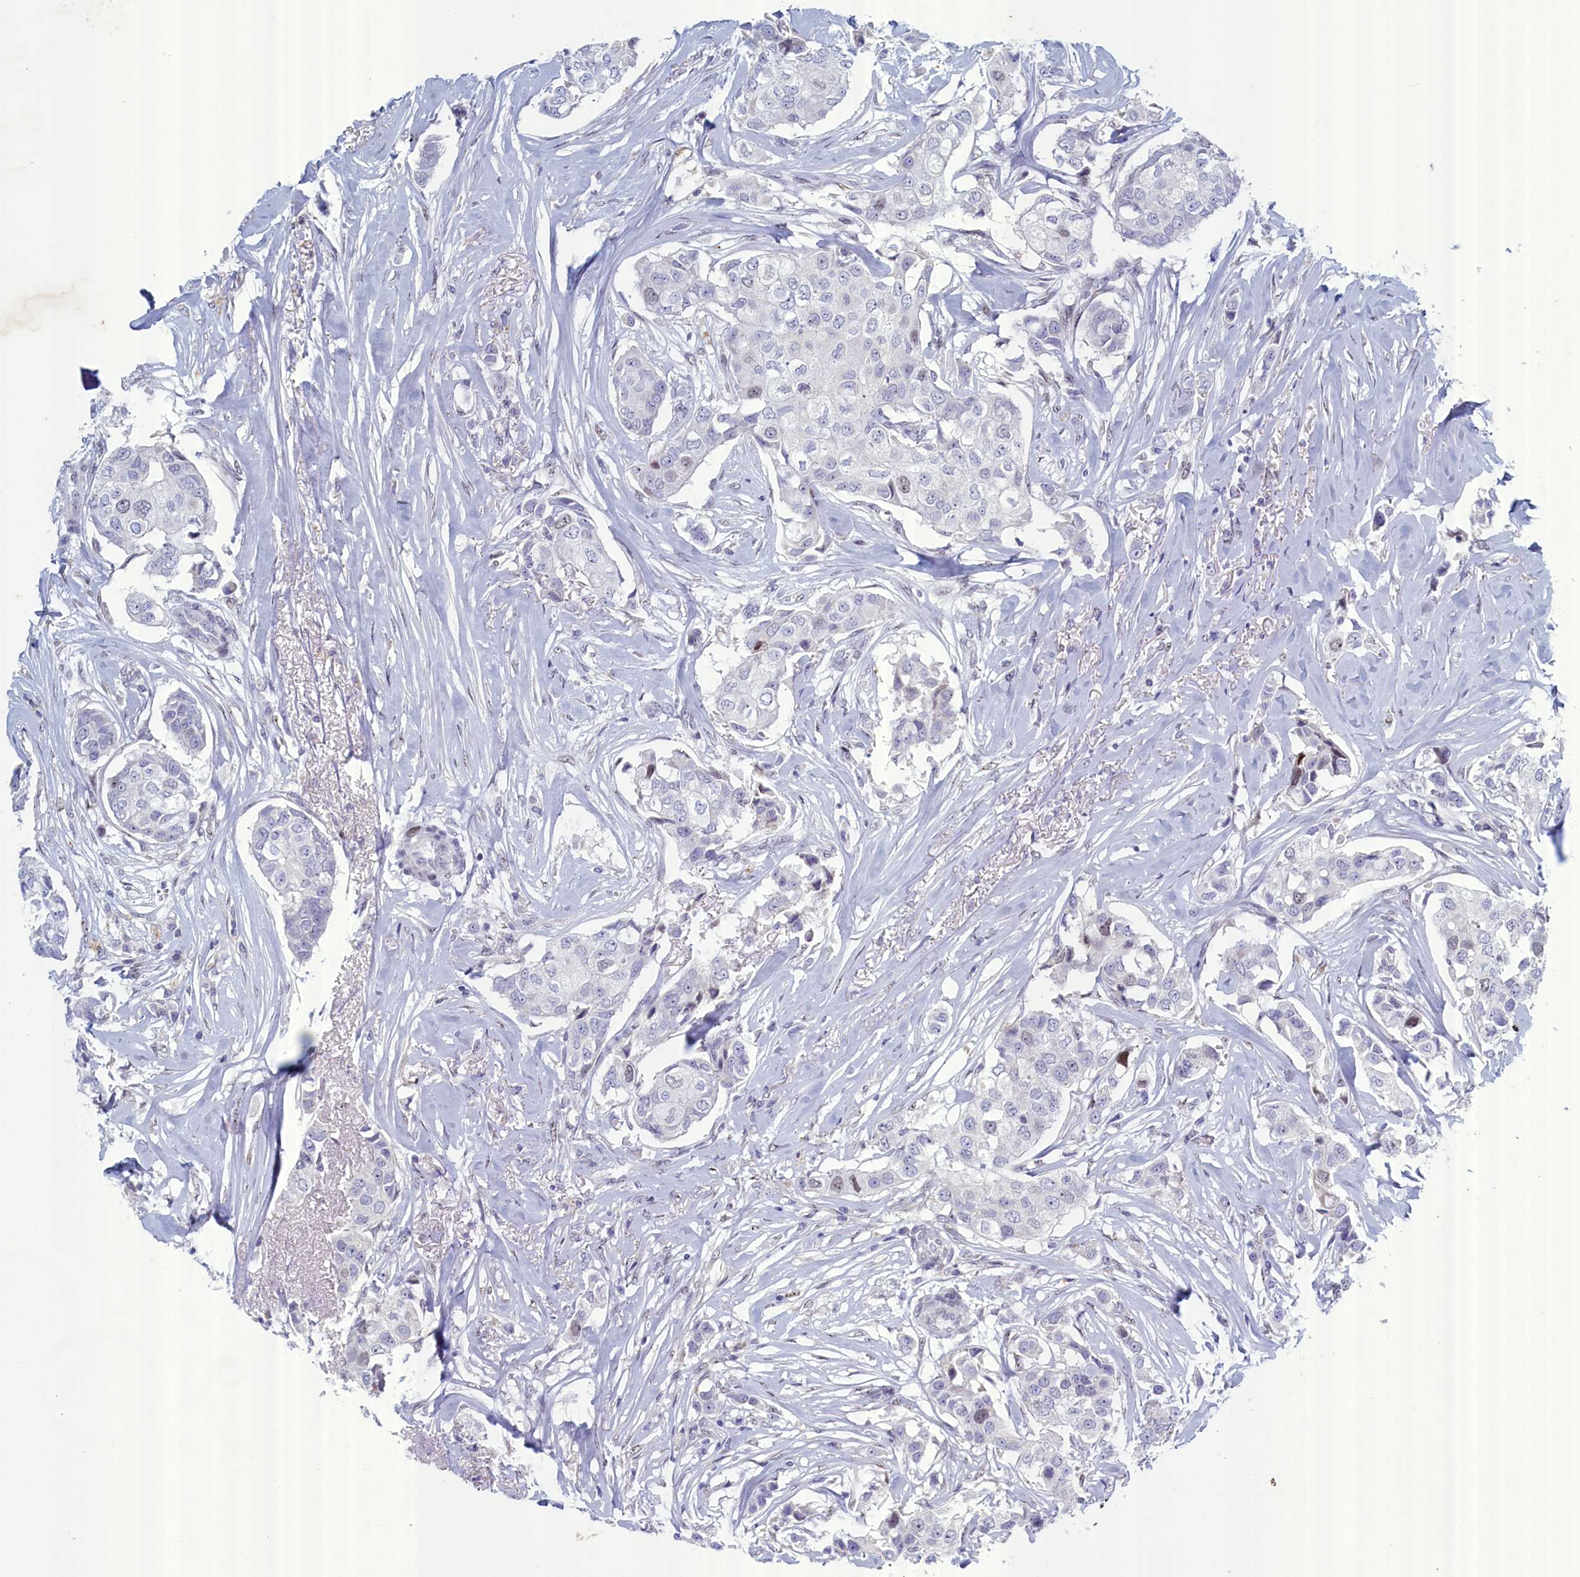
{"staining": {"intensity": "negative", "quantity": "none", "location": "none"}, "tissue": "breast cancer", "cell_type": "Tumor cells", "image_type": "cancer", "snomed": [{"axis": "morphology", "description": "Duct carcinoma"}, {"axis": "topography", "description": "Breast"}], "caption": "Photomicrograph shows no protein expression in tumor cells of breast invasive ductal carcinoma tissue.", "gene": "WDR76", "patient": {"sex": "female", "age": 80}}